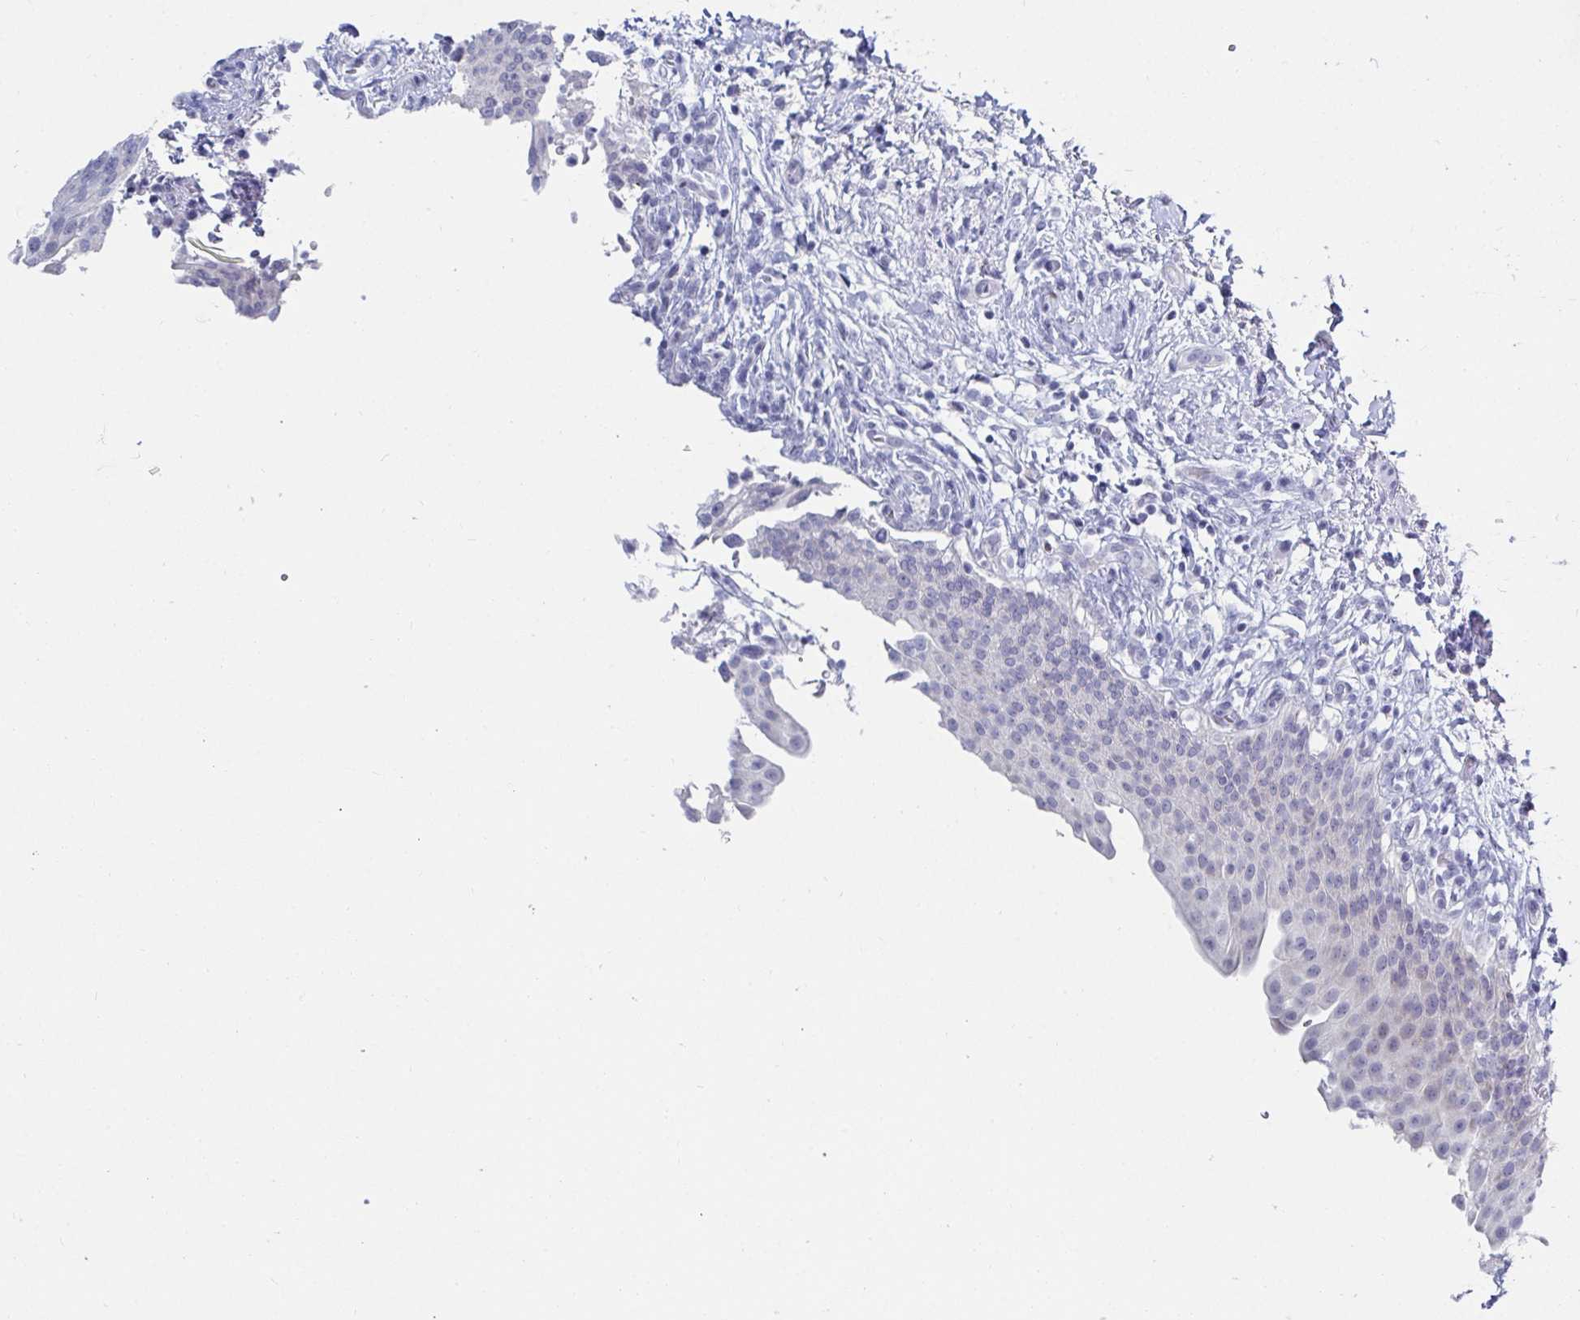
{"staining": {"intensity": "negative", "quantity": "none", "location": "none"}, "tissue": "urinary bladder", "cell_type": "Urothelial cells", "image_type": "normal", "snomed": [{"axis": "morphology", "description": "Normal tissue, NOS"}, {"axis": "topography", "description": "Urinary bladder"}, {"axis": "topography", "description": "Peripheral nerve tissue"}], "caption": "Immunohistochemistry (IHC) of unremarkable urinary bladder demonstrates no positivity in urothelial cells.", "gene": "OR10K1", "patient": {"sex": "female", "age": 60}}